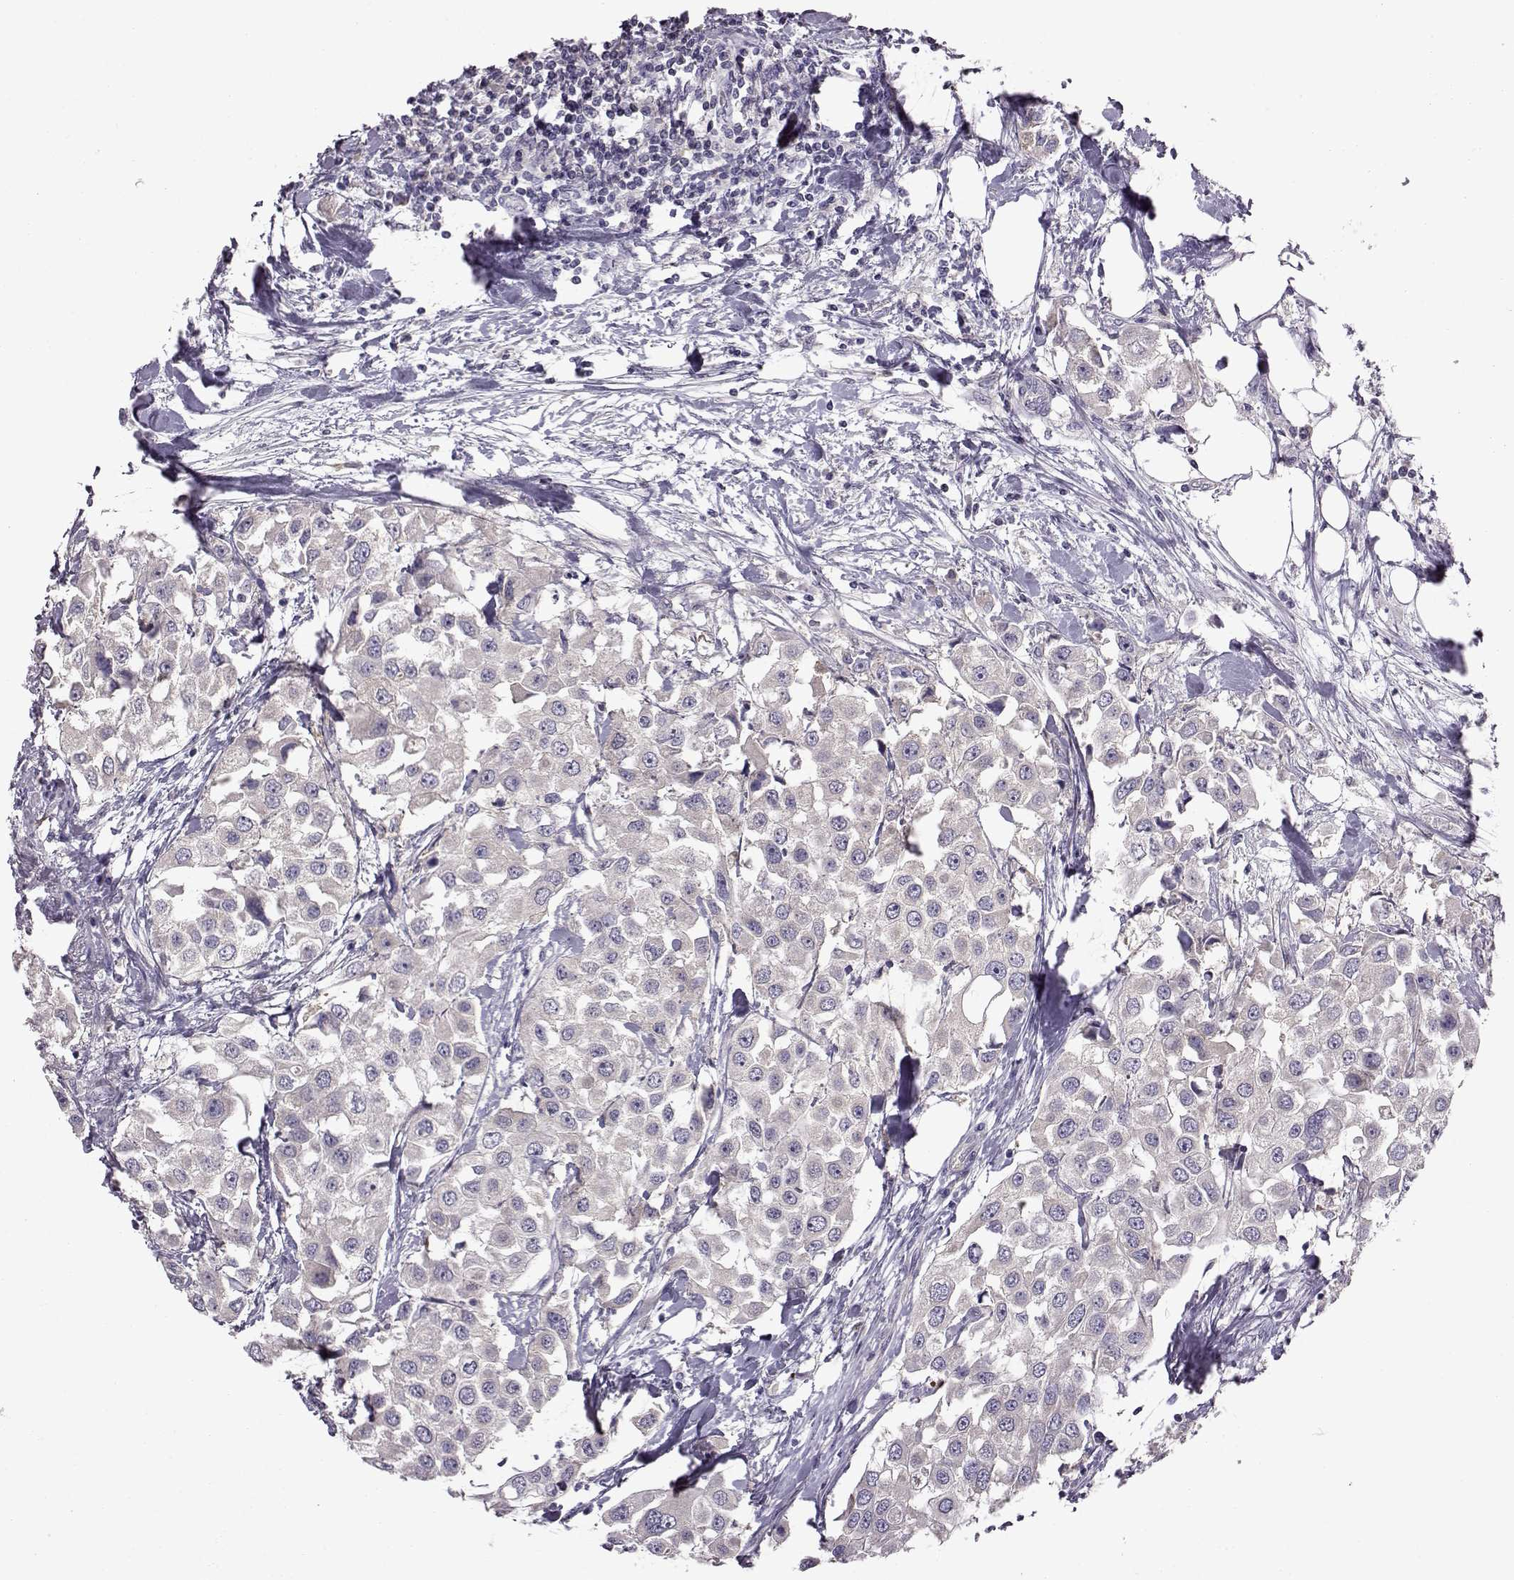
{"staining": {"intensity": "negative", "quantity": "none", "location": "none"}, "tissue": "urothelial cancer", "cell_type": "Tumor cells", "image_type": "cancer", "snomed": [{"axis": "morphology", "description": "Urothelial carcinoma, High grade"}, {"axis": "topography", "description": "Urinary bladder"}], "caption": "The immunohistochemistry (IHC) image has no significant positivity in tumor cells of high-grade urothelial carcinoma tissue.", "gene": "ADGRG2", "patient": {"sex": "female", "age": 64}}